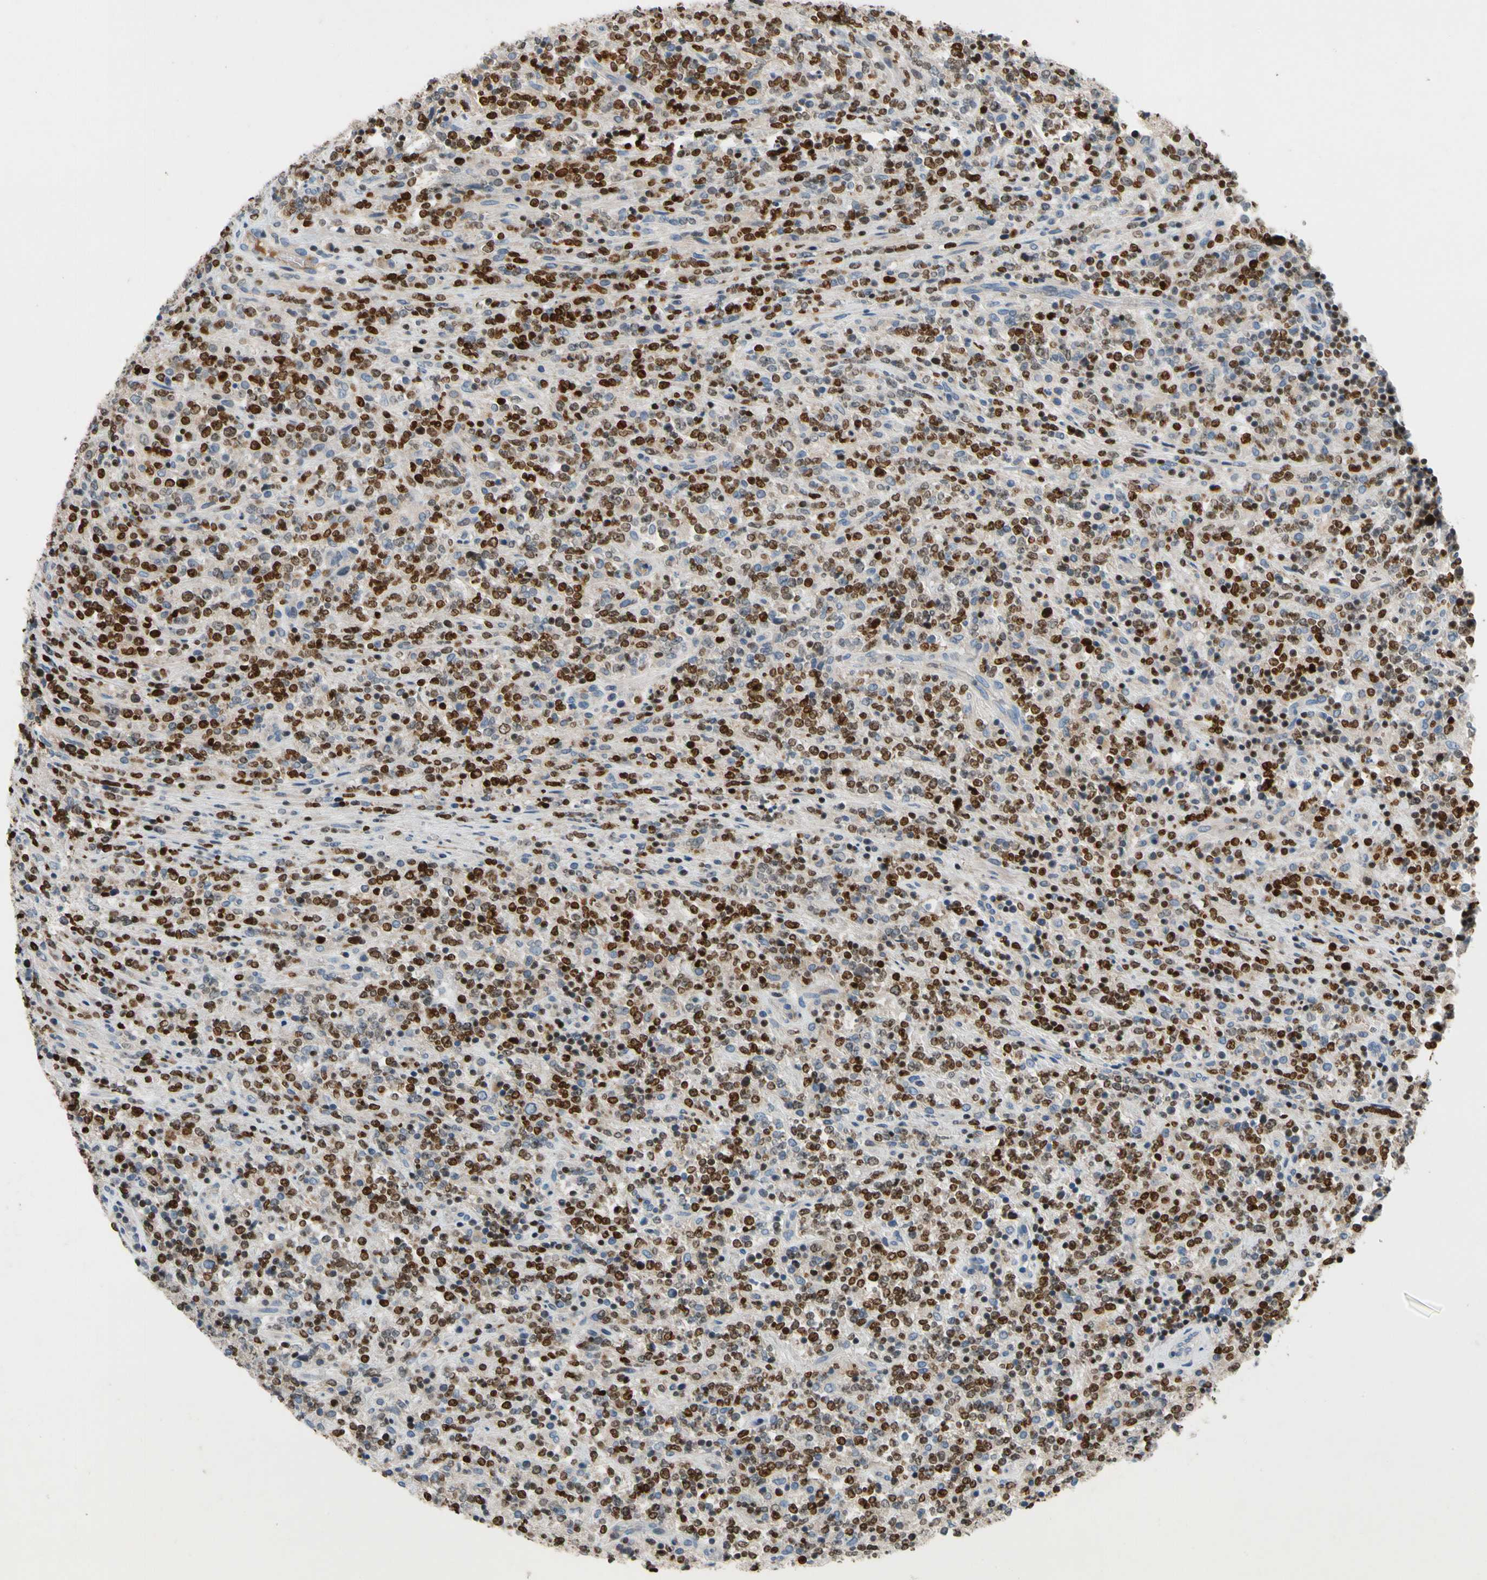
{"staining": {"intensity": "strong", "quantity": "25%-75%", "location": "nuclear"}, "tissue": "lymphoma", "cell_type": "Tumor cells", "image_type": "cancer", "snomed": [{"axis": "morphology", "description": "Malignant lymphoma, non-Hodgkin's type, High grade"}, {"axis": "topography", "description": "Soft tissue"}], "caption": "Tumor cells demonstrate strong nuclear expression in about 25%-75% of cells in lymphoma. (Stains: DAB (3,3'-diaminobenzidine) in brown, nuclei in blue, Microscopy: brightfield microscopy at high magnification).", "gene": "SP140", "patient": {"sex": "male", "age": 18}}